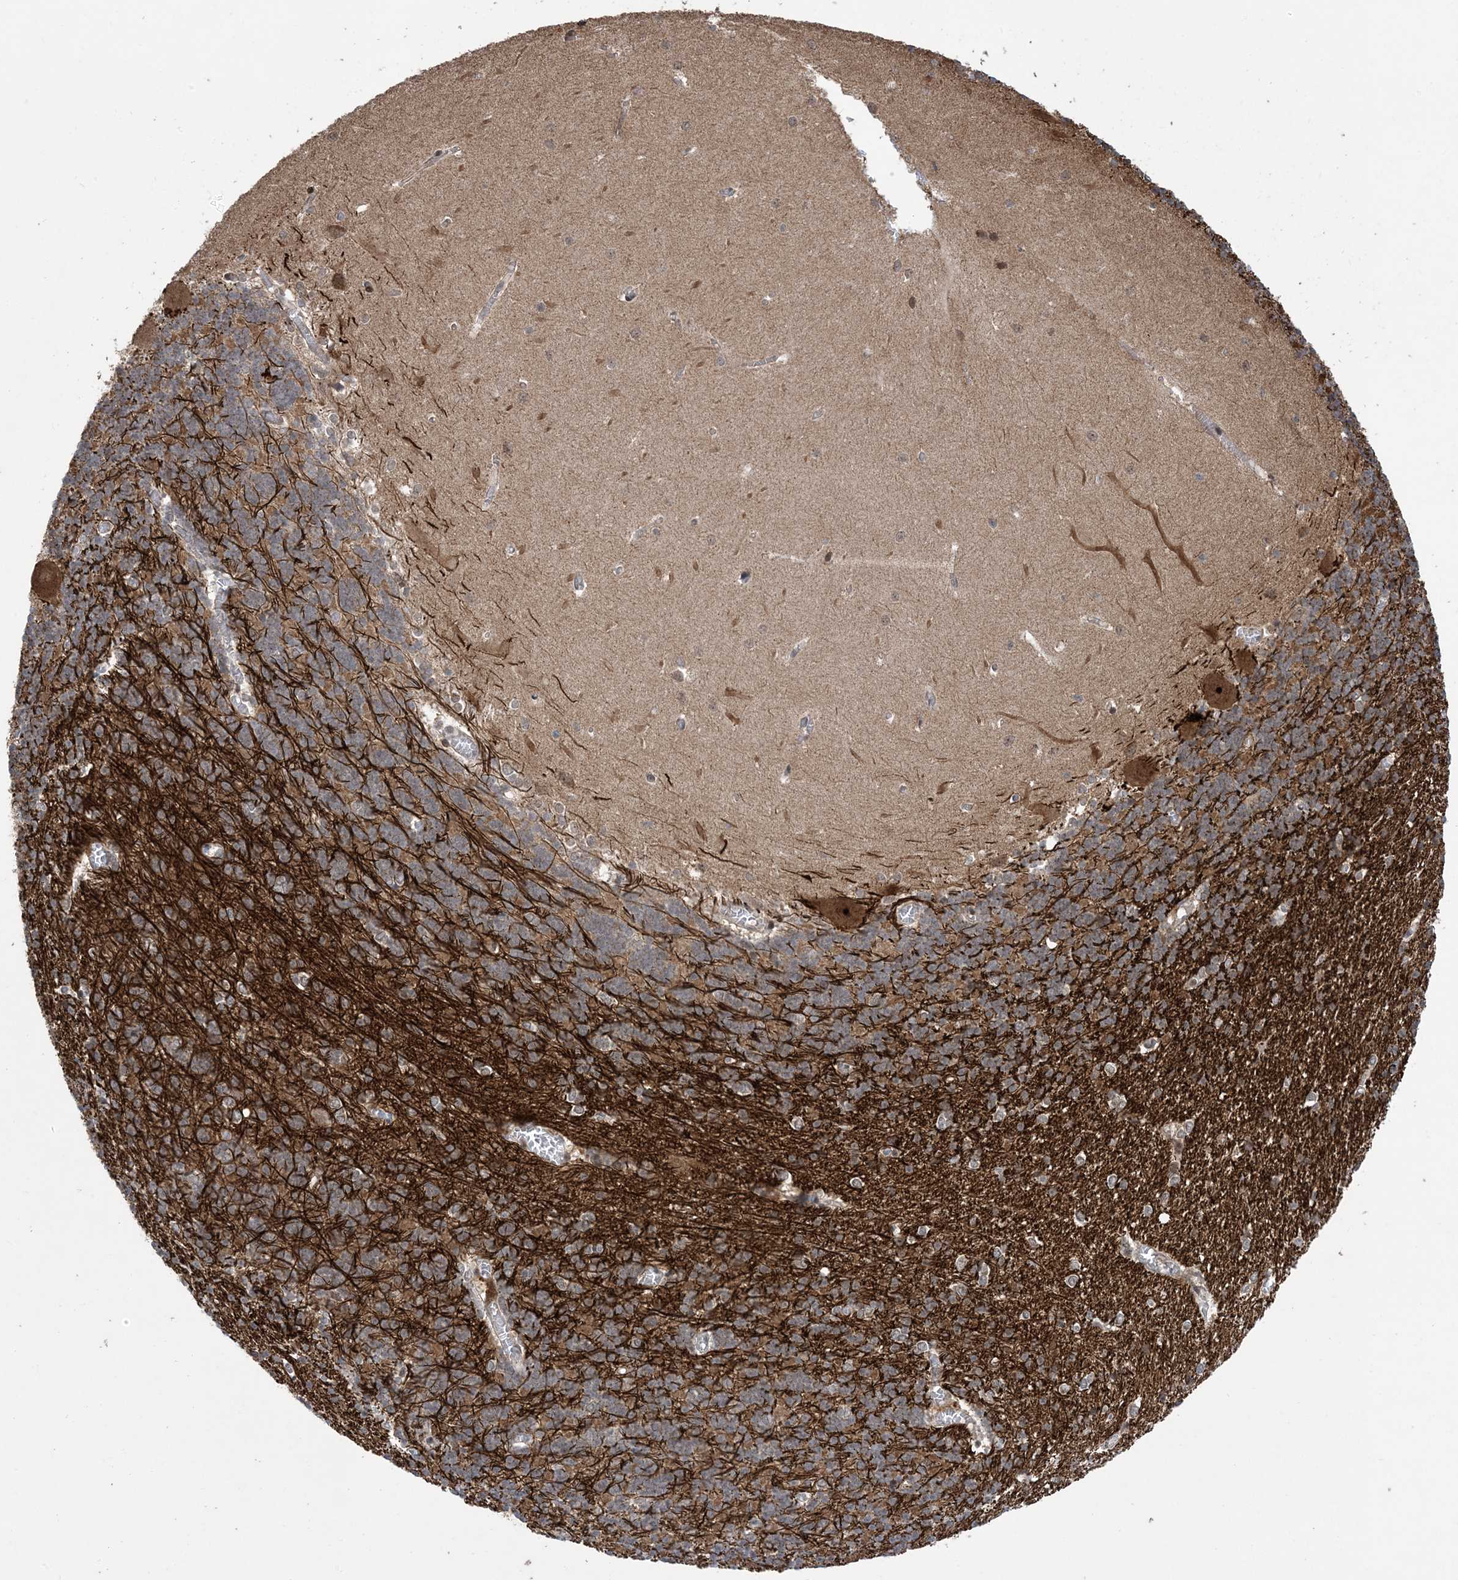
{"staining": {"intensity": "moderate", "quantity": "<25%", "location": "cytoplasmic/membranous"}, "tissue": "cerebellum", "cell_type": "Cells in granular layer", "image_type": "normal", "snomed": [{"axis": "morphology", "description": "Normal tissue, NOS"}, {"axis": "topography", "description": "Cerebellum"}], "caption": "Benign cerebellum shows moderate cytoplasmic/membranous positivity in about <25% of cells in granular layer (Stains: DAB (3,3'-diaminobenzidine) in brown, nuclei in blue, Microscopy: brightfield microscopy at high magnification)..", "gene": "FAM9B", "patient": {"sex": "male", "age": 37}}